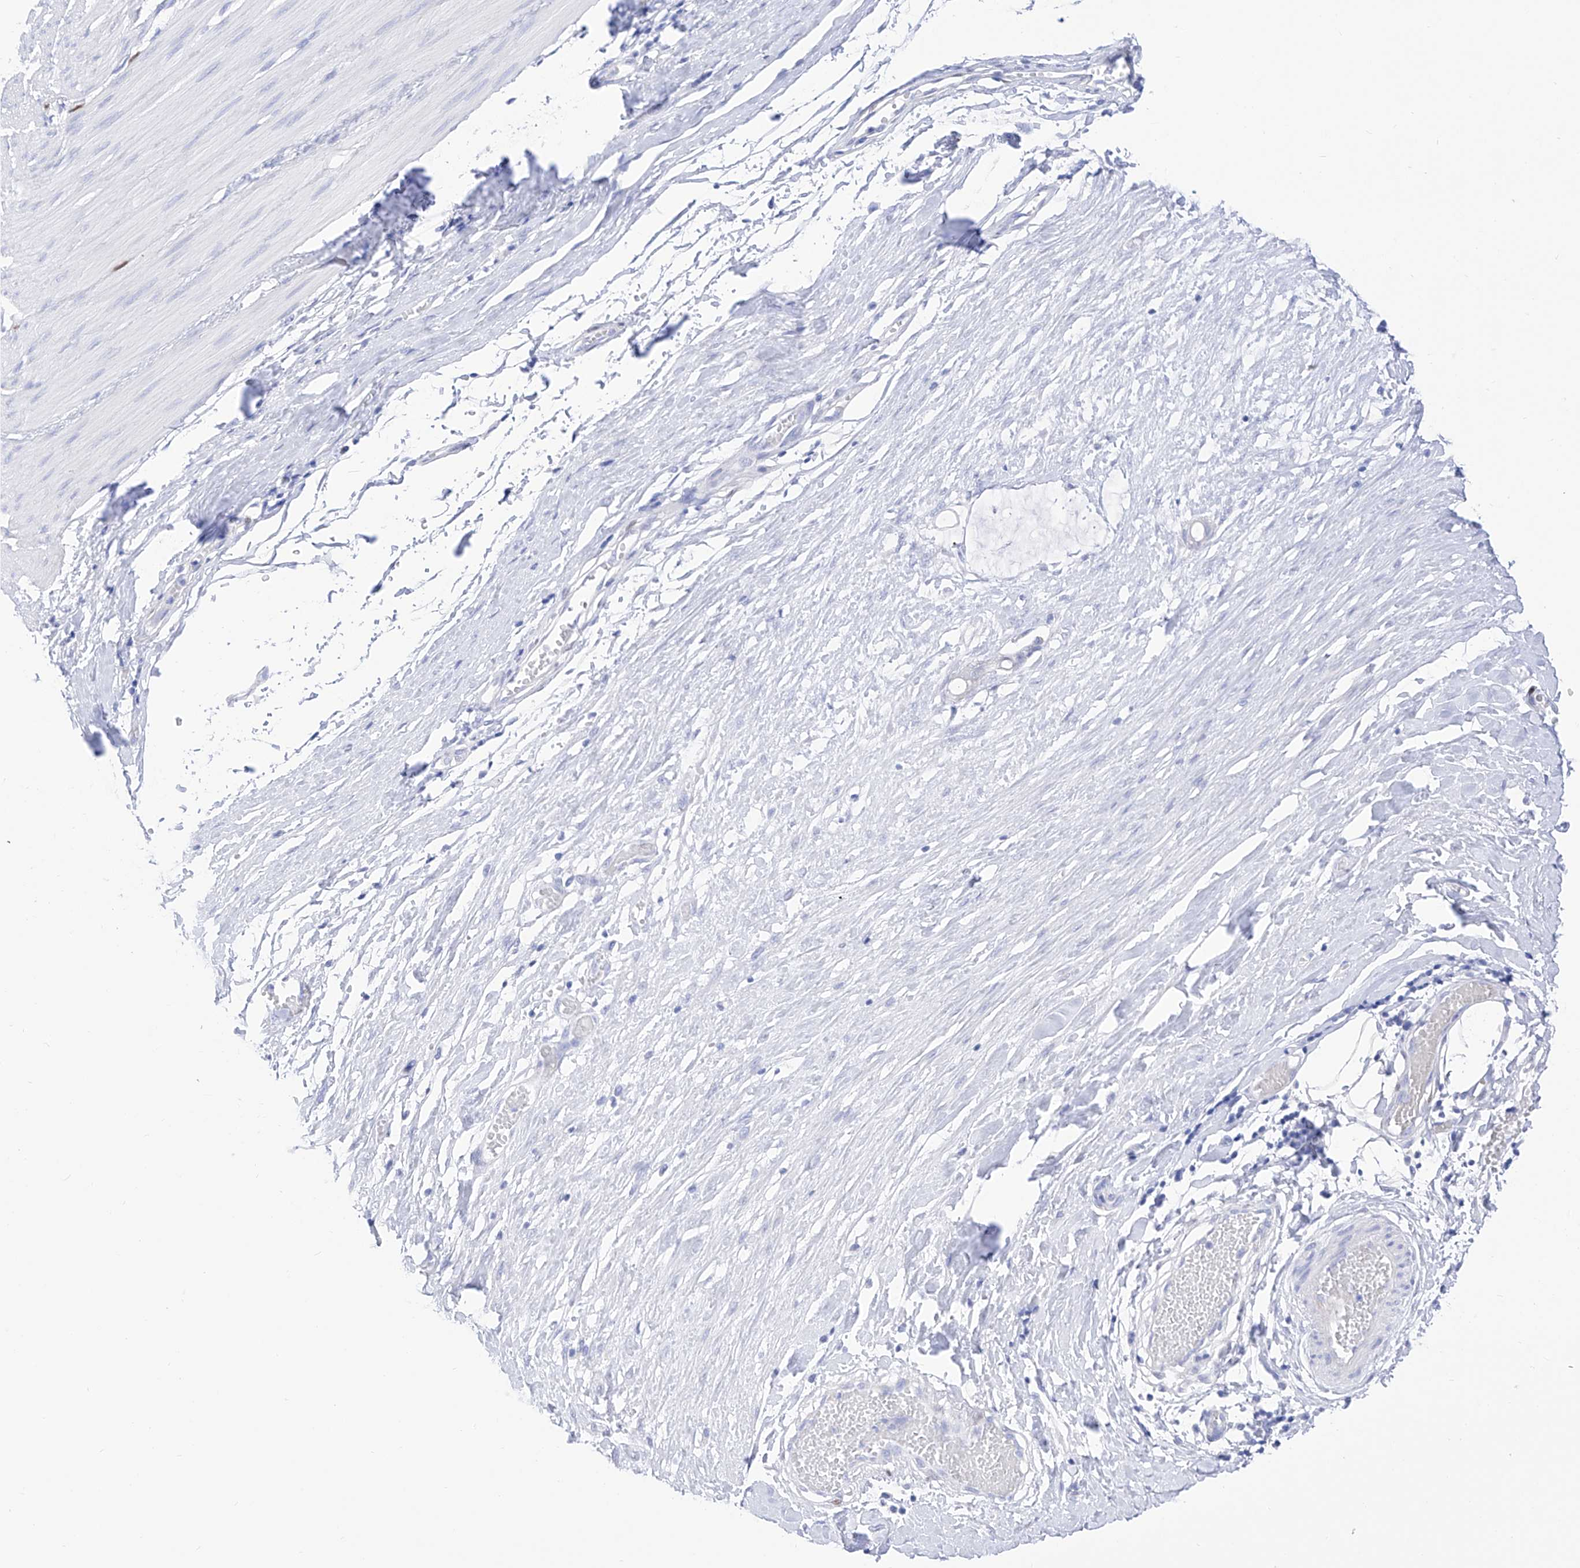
{"staining": {"intensity": "negative", "quantity": "none", "location": "none"}, "tissue": "smooth muscle", "cell_type": "Smooth muscle cells", "image_type": "normal", "snomed": [{"axis": "morphology", "description": "Normal tissue, NOS"}, {"axis": "morphology", "description": "Adenocarcinoma, NOS"}, {"axis": "topography", "description": "Colon"}, {"axis": "topography", "description": "Peripheral nerve tissue"}], "caption": "The photomicrograph reveals no staining of smooth muscle cells in benign smooth muscle.", "gene": "TRPC7", "patient": {"sex": "male", "age": 14}}